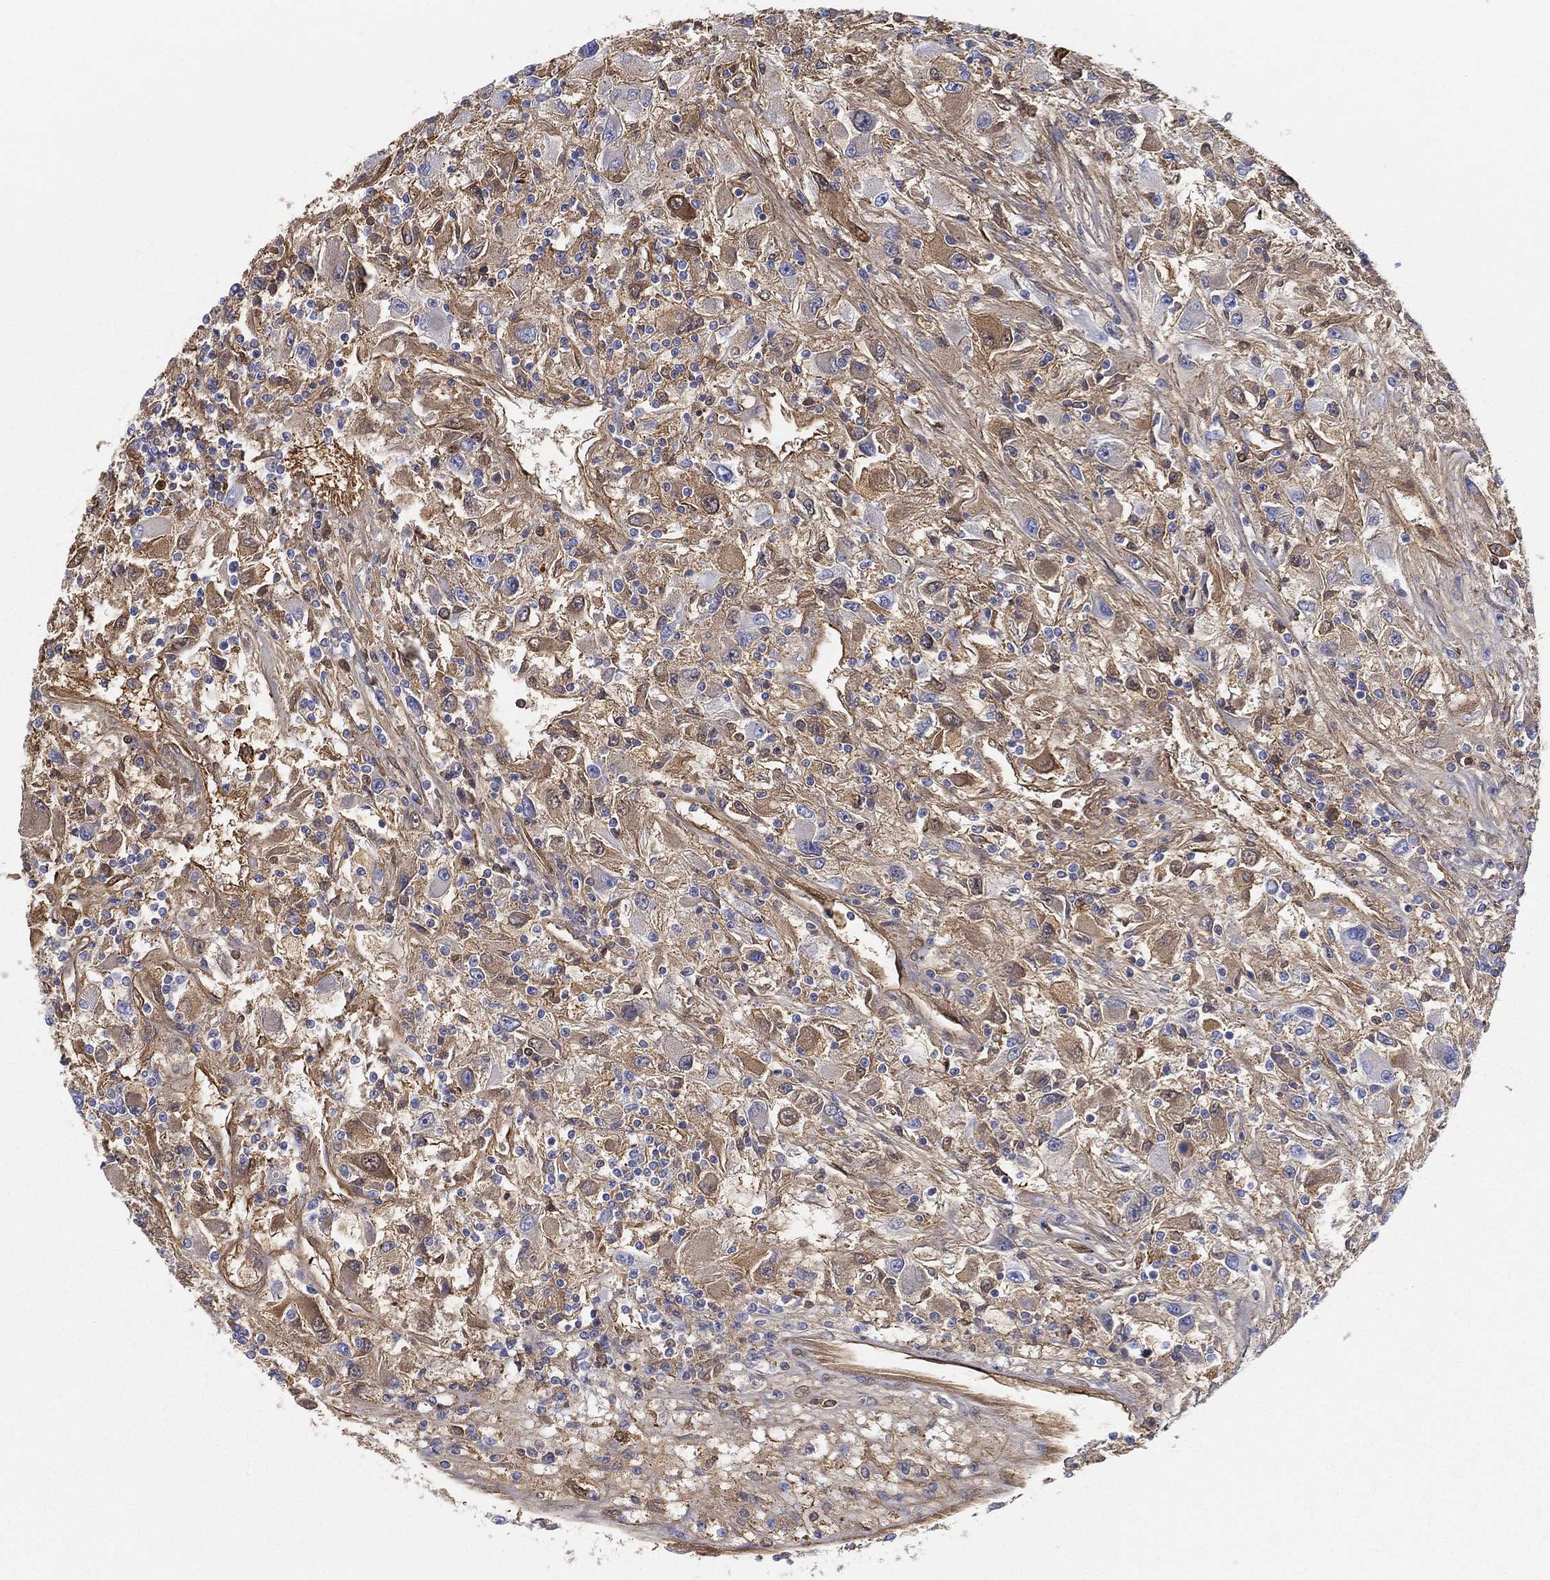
{"staining": {"intensity": "moderate", "quantity": ">75%", "location": "cytoplasmic/membranous"}, "tissue": "renal cancer", "cell_type": "Tumor cells", "image_type": "cancer", "snomed": [{"axis": "morphology", "description": "Adenocarcinoma, NOS"}, {"axis": "topography", "description": "Kidney"}], "caption": "A medium amount of moderate cytoplasmic/membranous staining is identified in about >75% of tumor cells in adenocarcinoma (renal) tissue.", "gene": "IFNB1", "patient": {"sex": "female", "age": 67}}